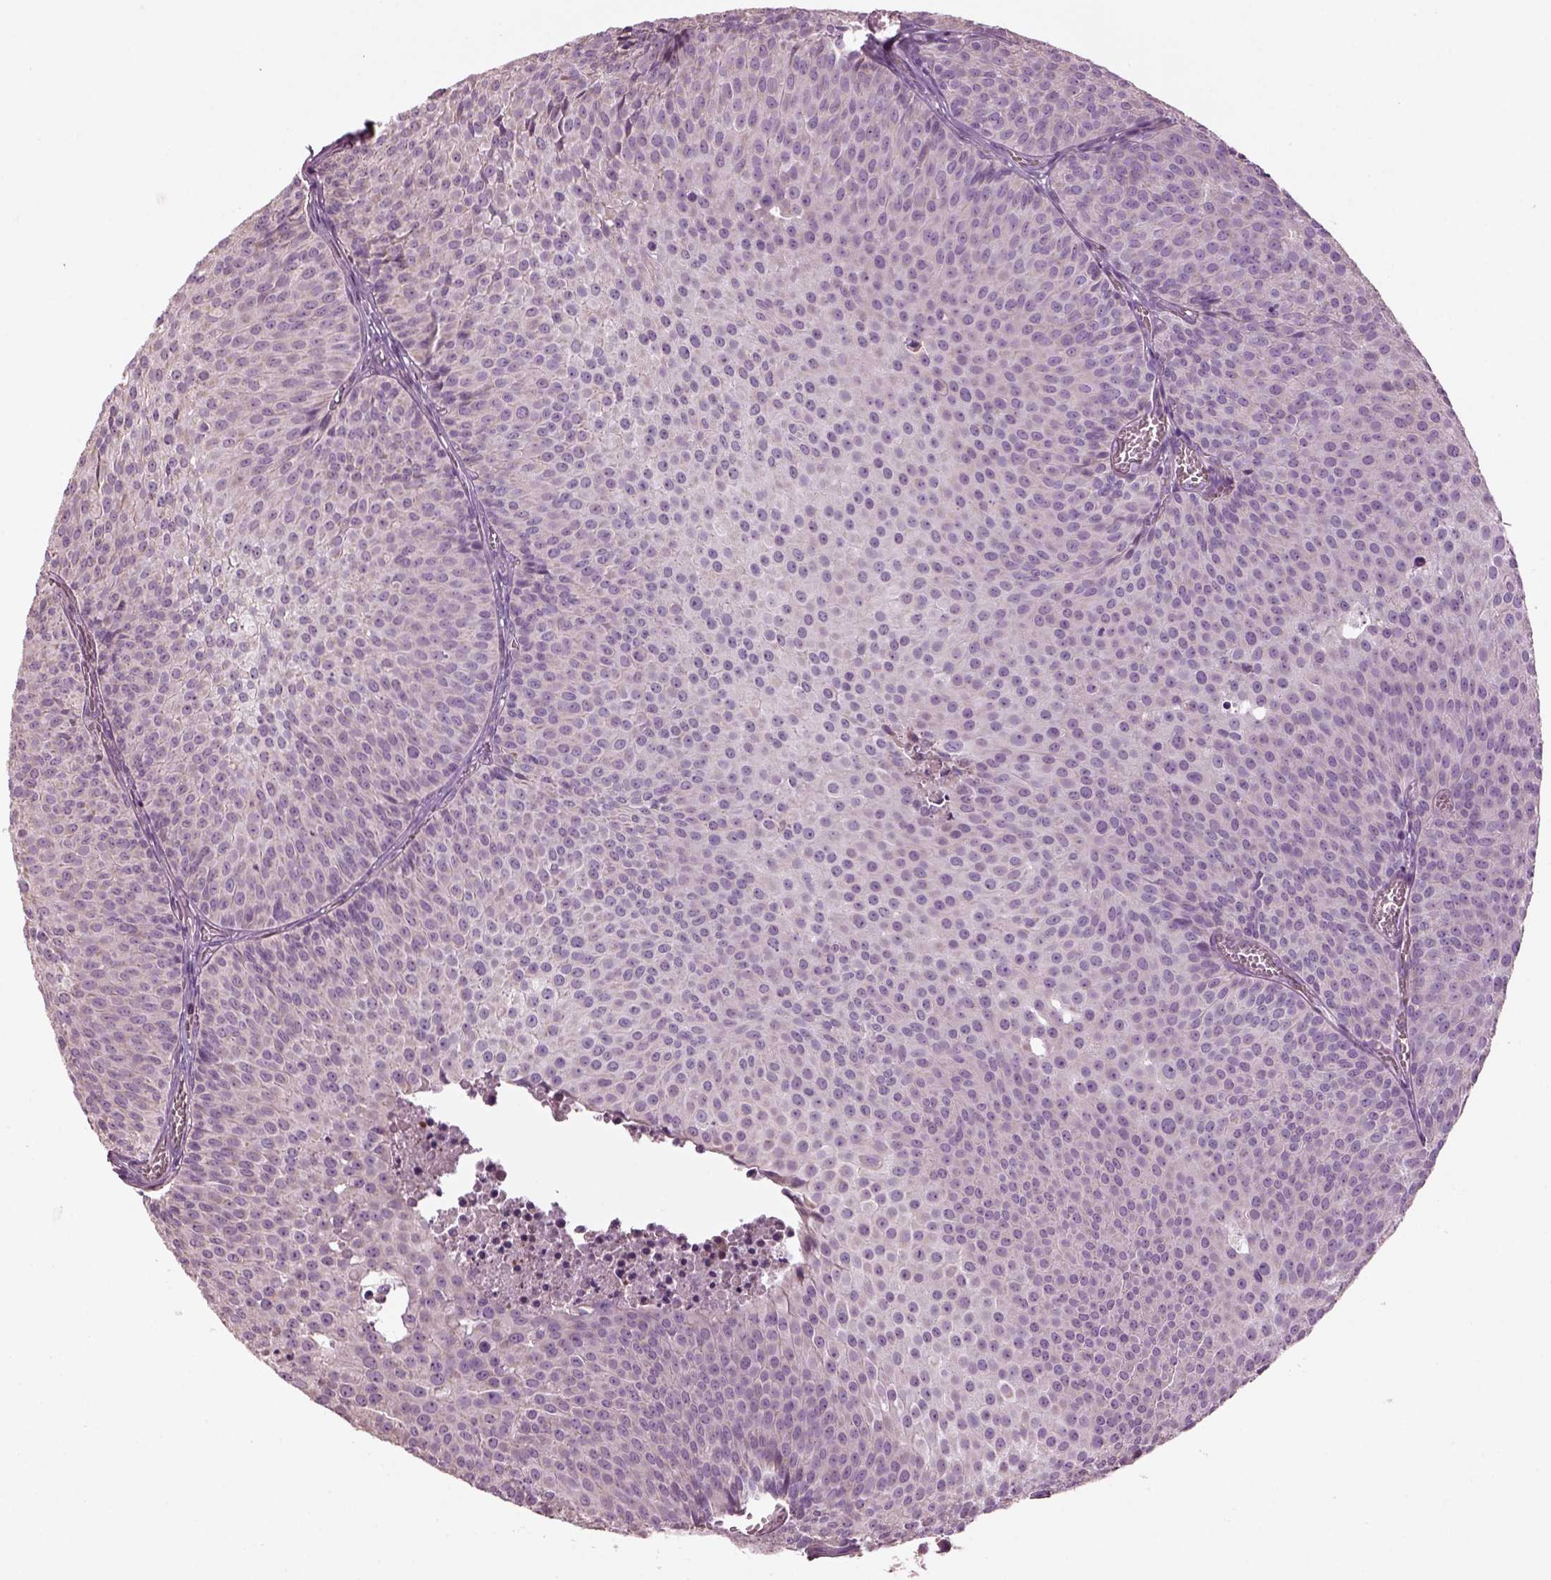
{"staining": {"intensity": "negative", "quantity": "none", "location": "none"}, "tissue": "urothelial cancer", "cell_type": "Tumor cells", "image_type": "cancer", "snomed": [{"axis": "morphology", "description": "Urothelial carcinoma, Low grade"}, {"axis": "topography", "description": "Urinary bladder"}], "caption": "Immunohistochemical staining of low-grade urothelial carcinoma reveals no significant staining in tumor cells.", "gene": "SPATA7", "patient": {"sex": "male", "age": 63}}